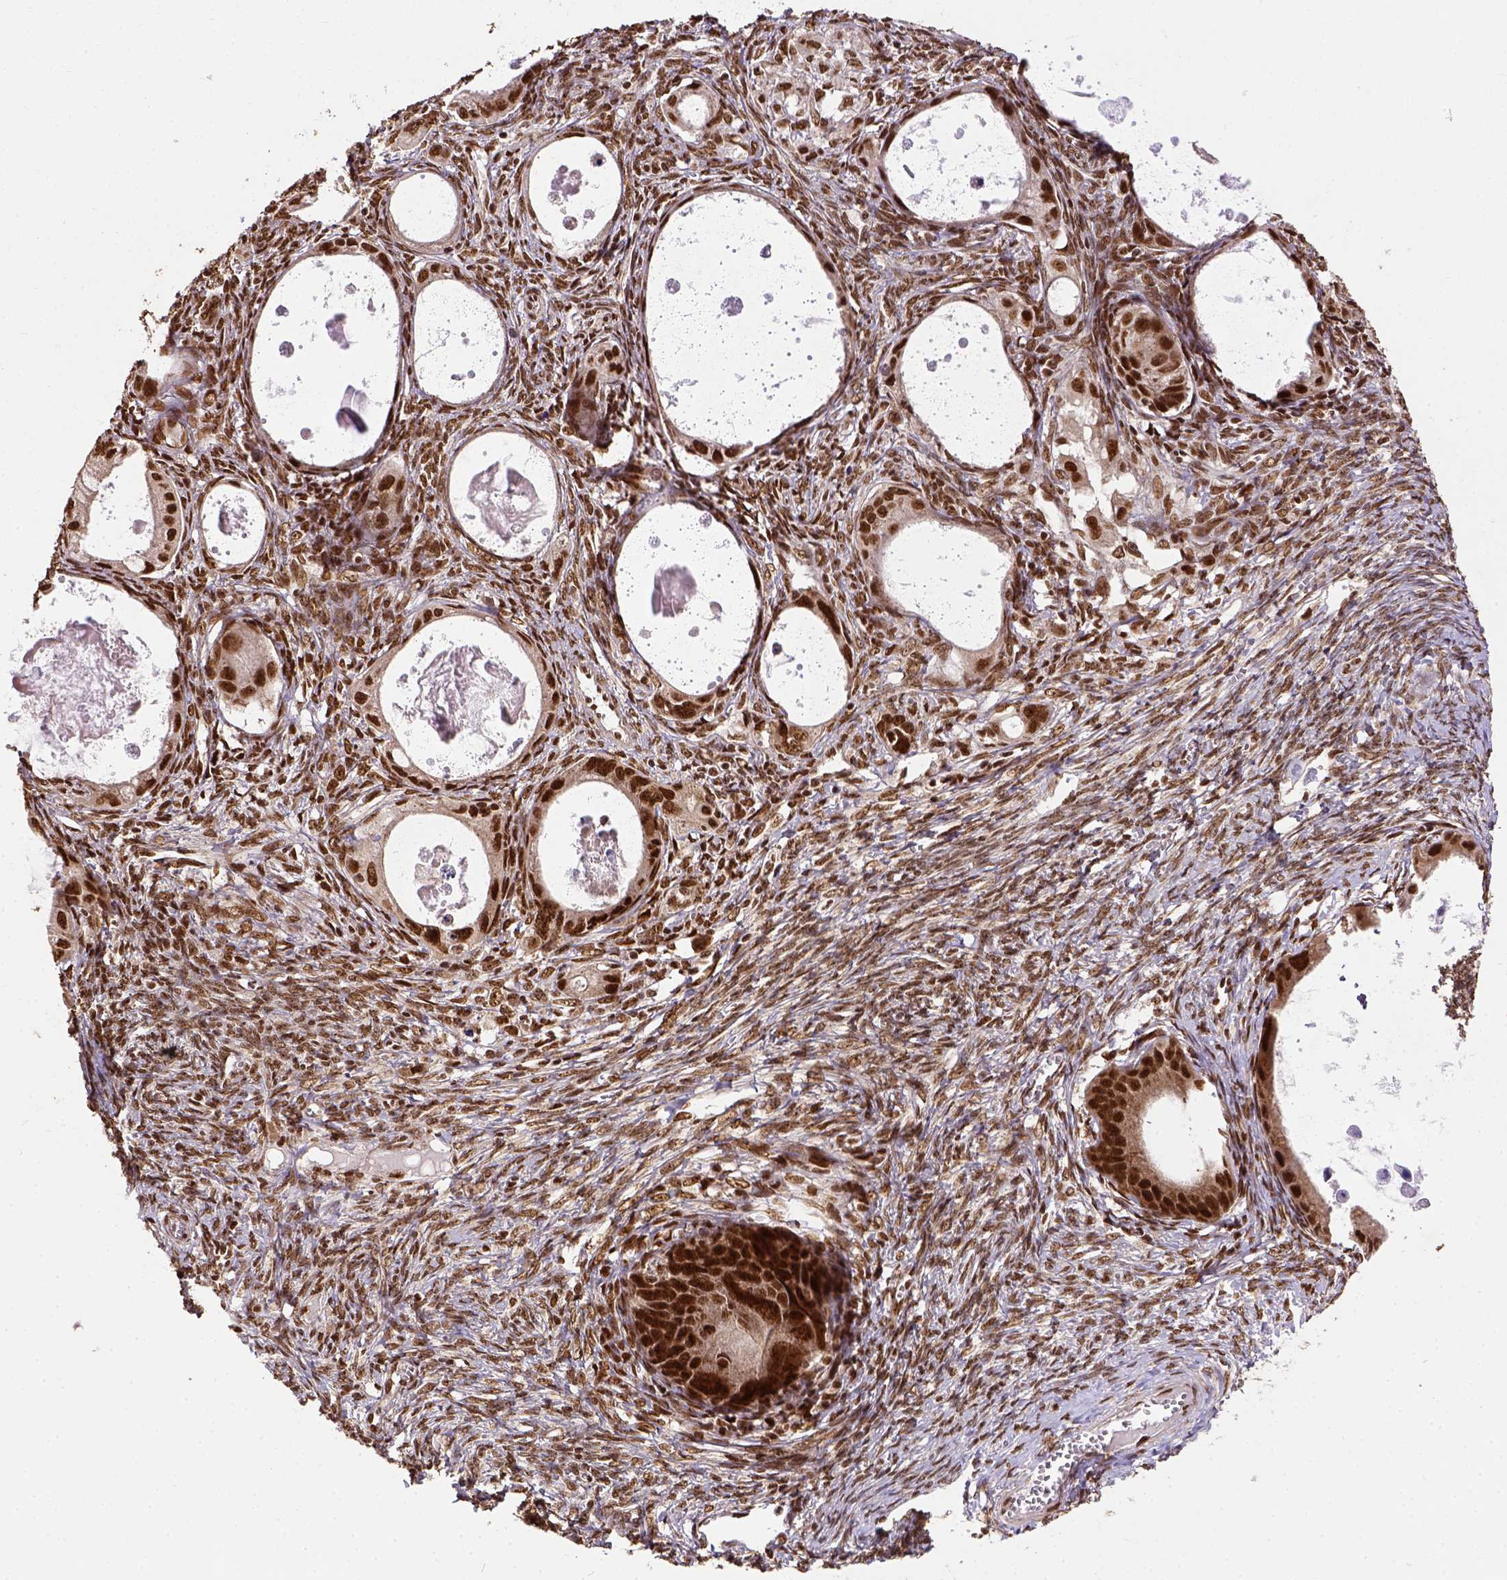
{"staining": {"intensity": "strong", "quantity": ">75%", "location": "nuclear"}, "tissue": "ovarian cancer", "cell_type": "Tumor cells", "image_type": "cancer", "snomed": [{"axis": "morphology", "description": "Cystadenocarcinoma, mucinous, NOS"}, {"axis": "topography", "description": "Ovary"}], "caption": "High-magnification brightfield microscopy of ovarian mucinous cystadenocarcinoma stained with DAB (3,3'-diaminobenzidine) (brown) and counterstained with hematoxylin (blue). tumor cells exhibit strong nuclear staining is appreciated in approximately>75% of cells.", "gene": "NACC1", "patient": {"sex": "female", "age": 64}}